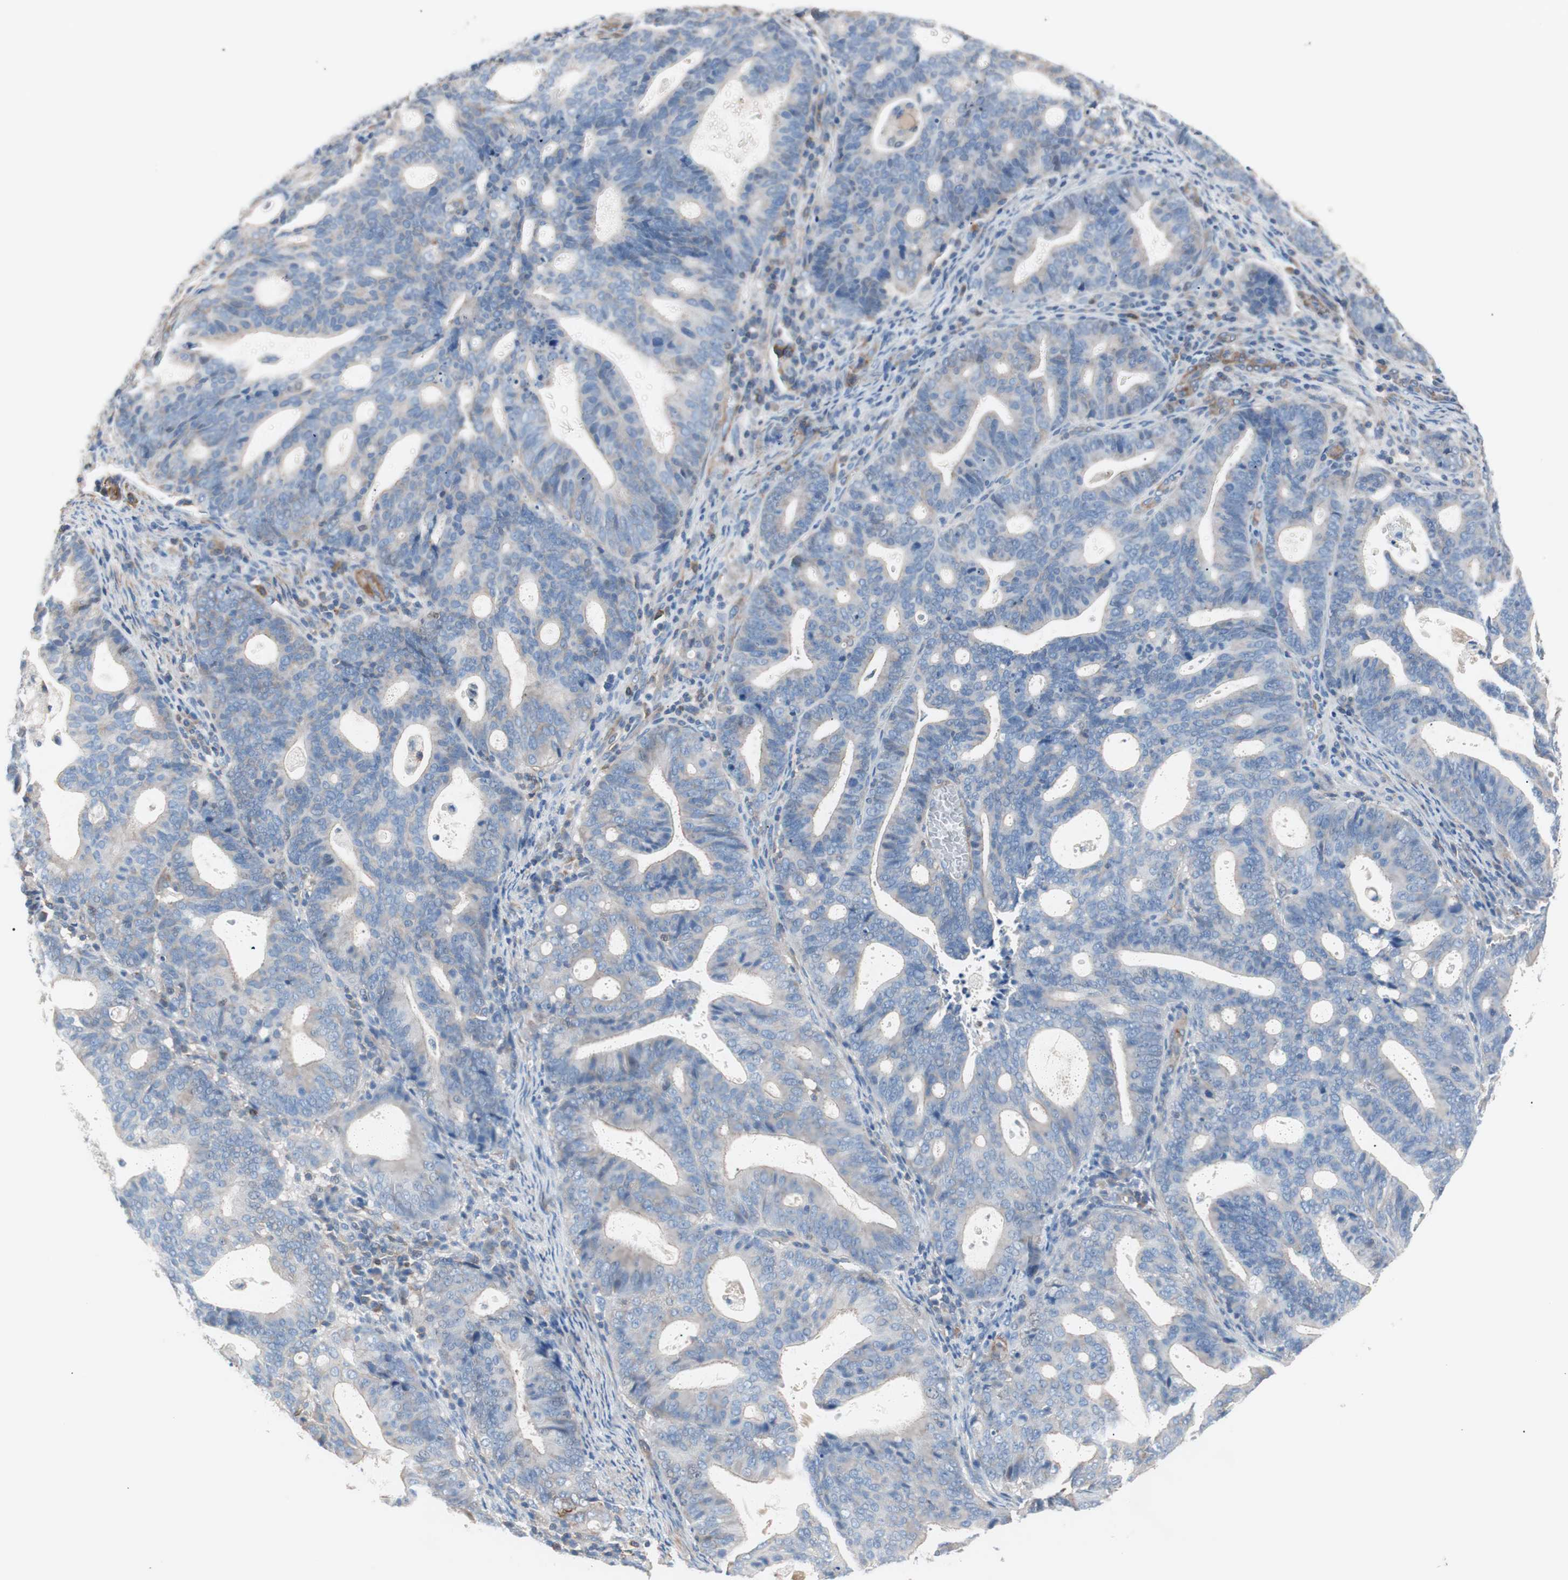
{"staining": {"intensity": "weak", "quantity": "25%-75%", "location": "cytoplasmic/membranous"}, "tissue": "endometrial cancer", "cell_type": "Tumor cells", "image_type": "cancer", "snomed": [{"axis": "morphology", "description": "Adenocarcinoma, NOS"}, {"axis": "topography", "description": "Uterus"}], "caption": "A histopathology image of adenocarcinoma (endometrial) stained for a protein shows weak cytoplasmic/membranous brown staining in tumor cells.", "gene": "GPR160", "patient": {"sex": "female", "age": 83}}